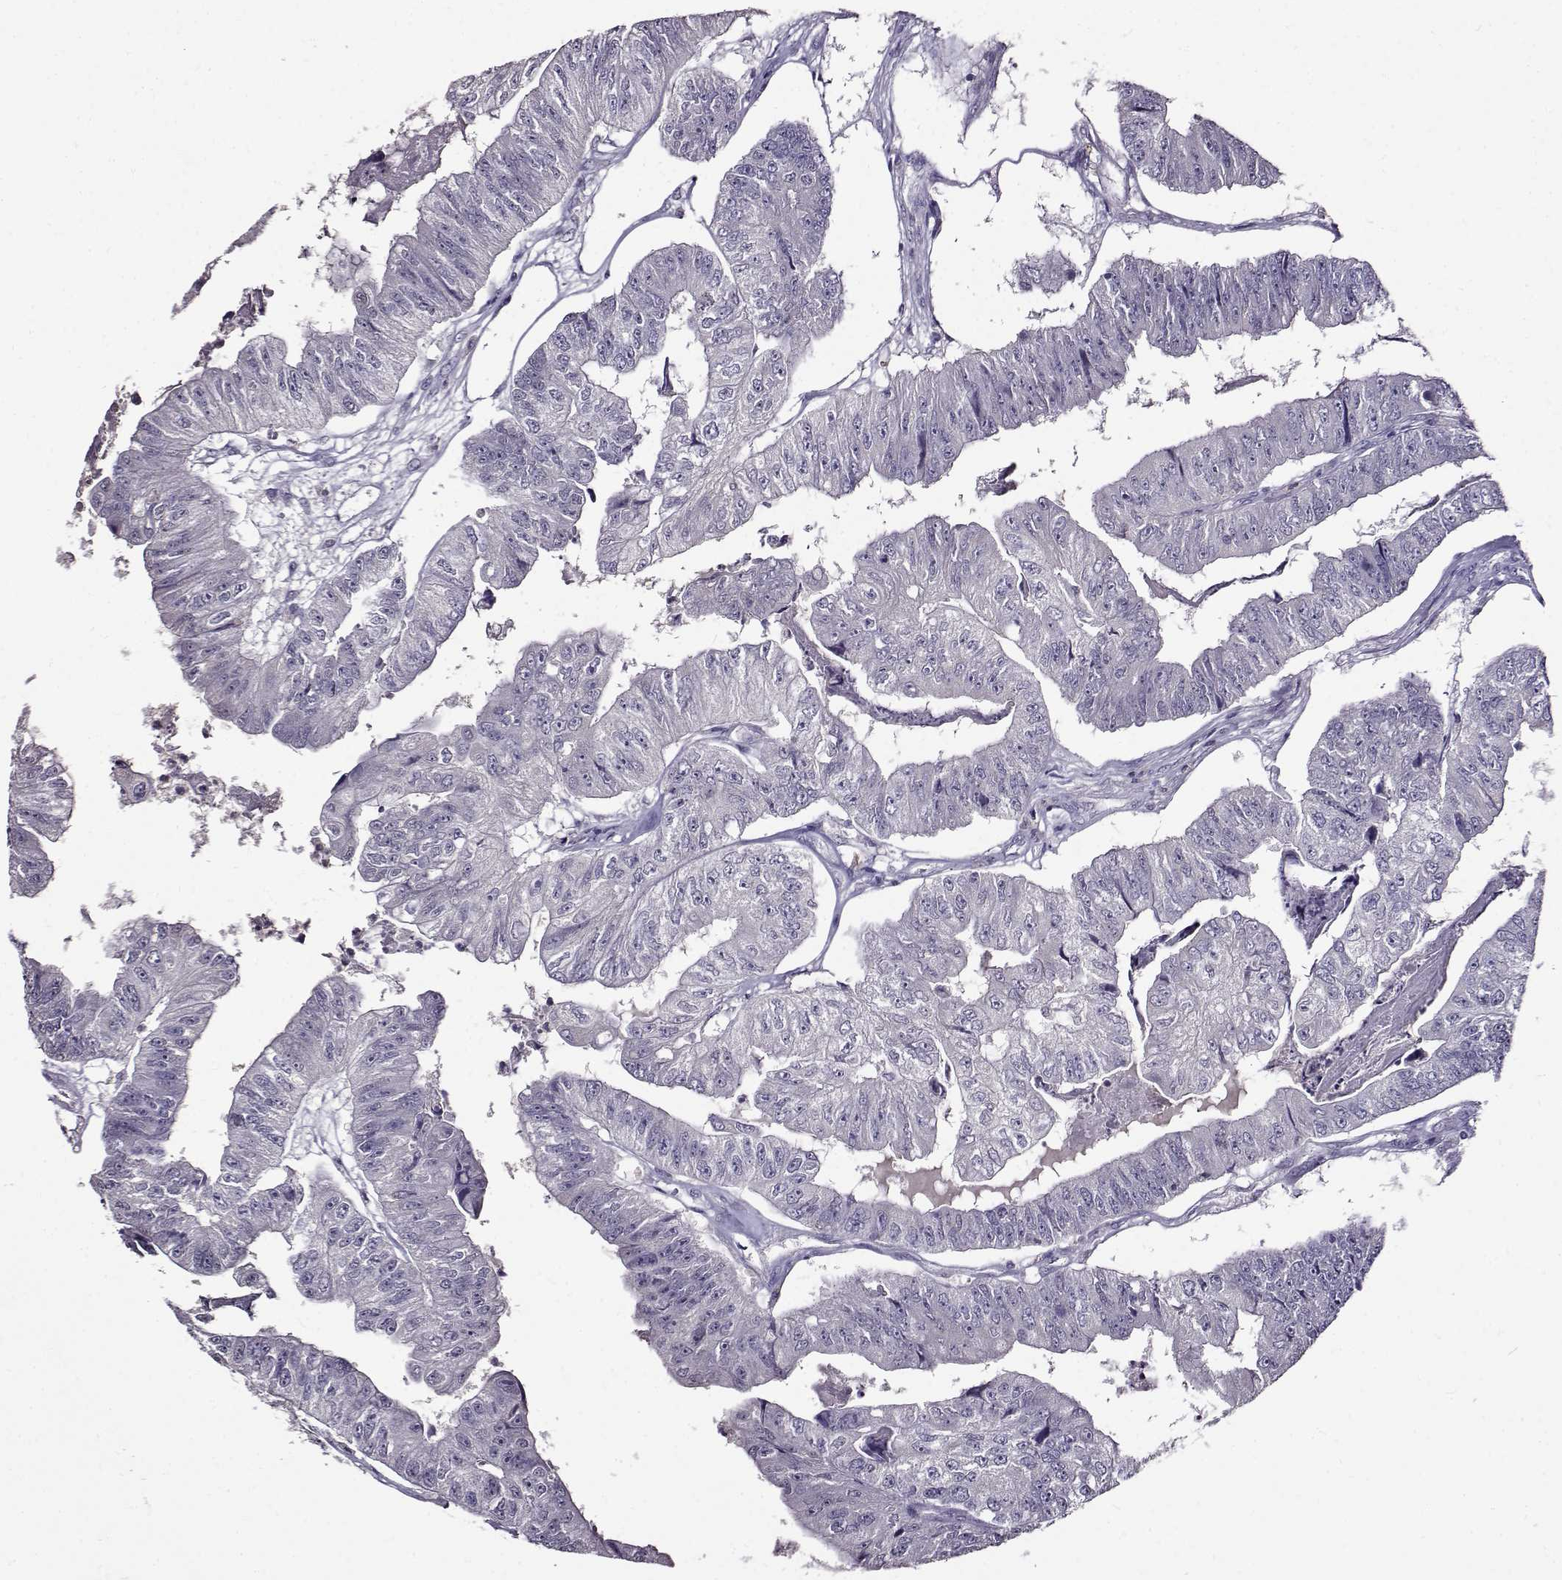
{"staining": {"intensity": "negative", "quantity": "none", "location": "none"}, "tissue": "colorectal cancer", "cell_type": "Tumor cells", "image_type": "cancer", "snomed": [{"axis": "morphology", "description": "Adenocarcinoma, NOS"}, {"axis": "topography", "description": "Colon"}], "caption": "There is no significant staining in tumor cells of colorectal cancer.", "gene": "PAEP", "patient": {"sex": "female", "age": 67}}